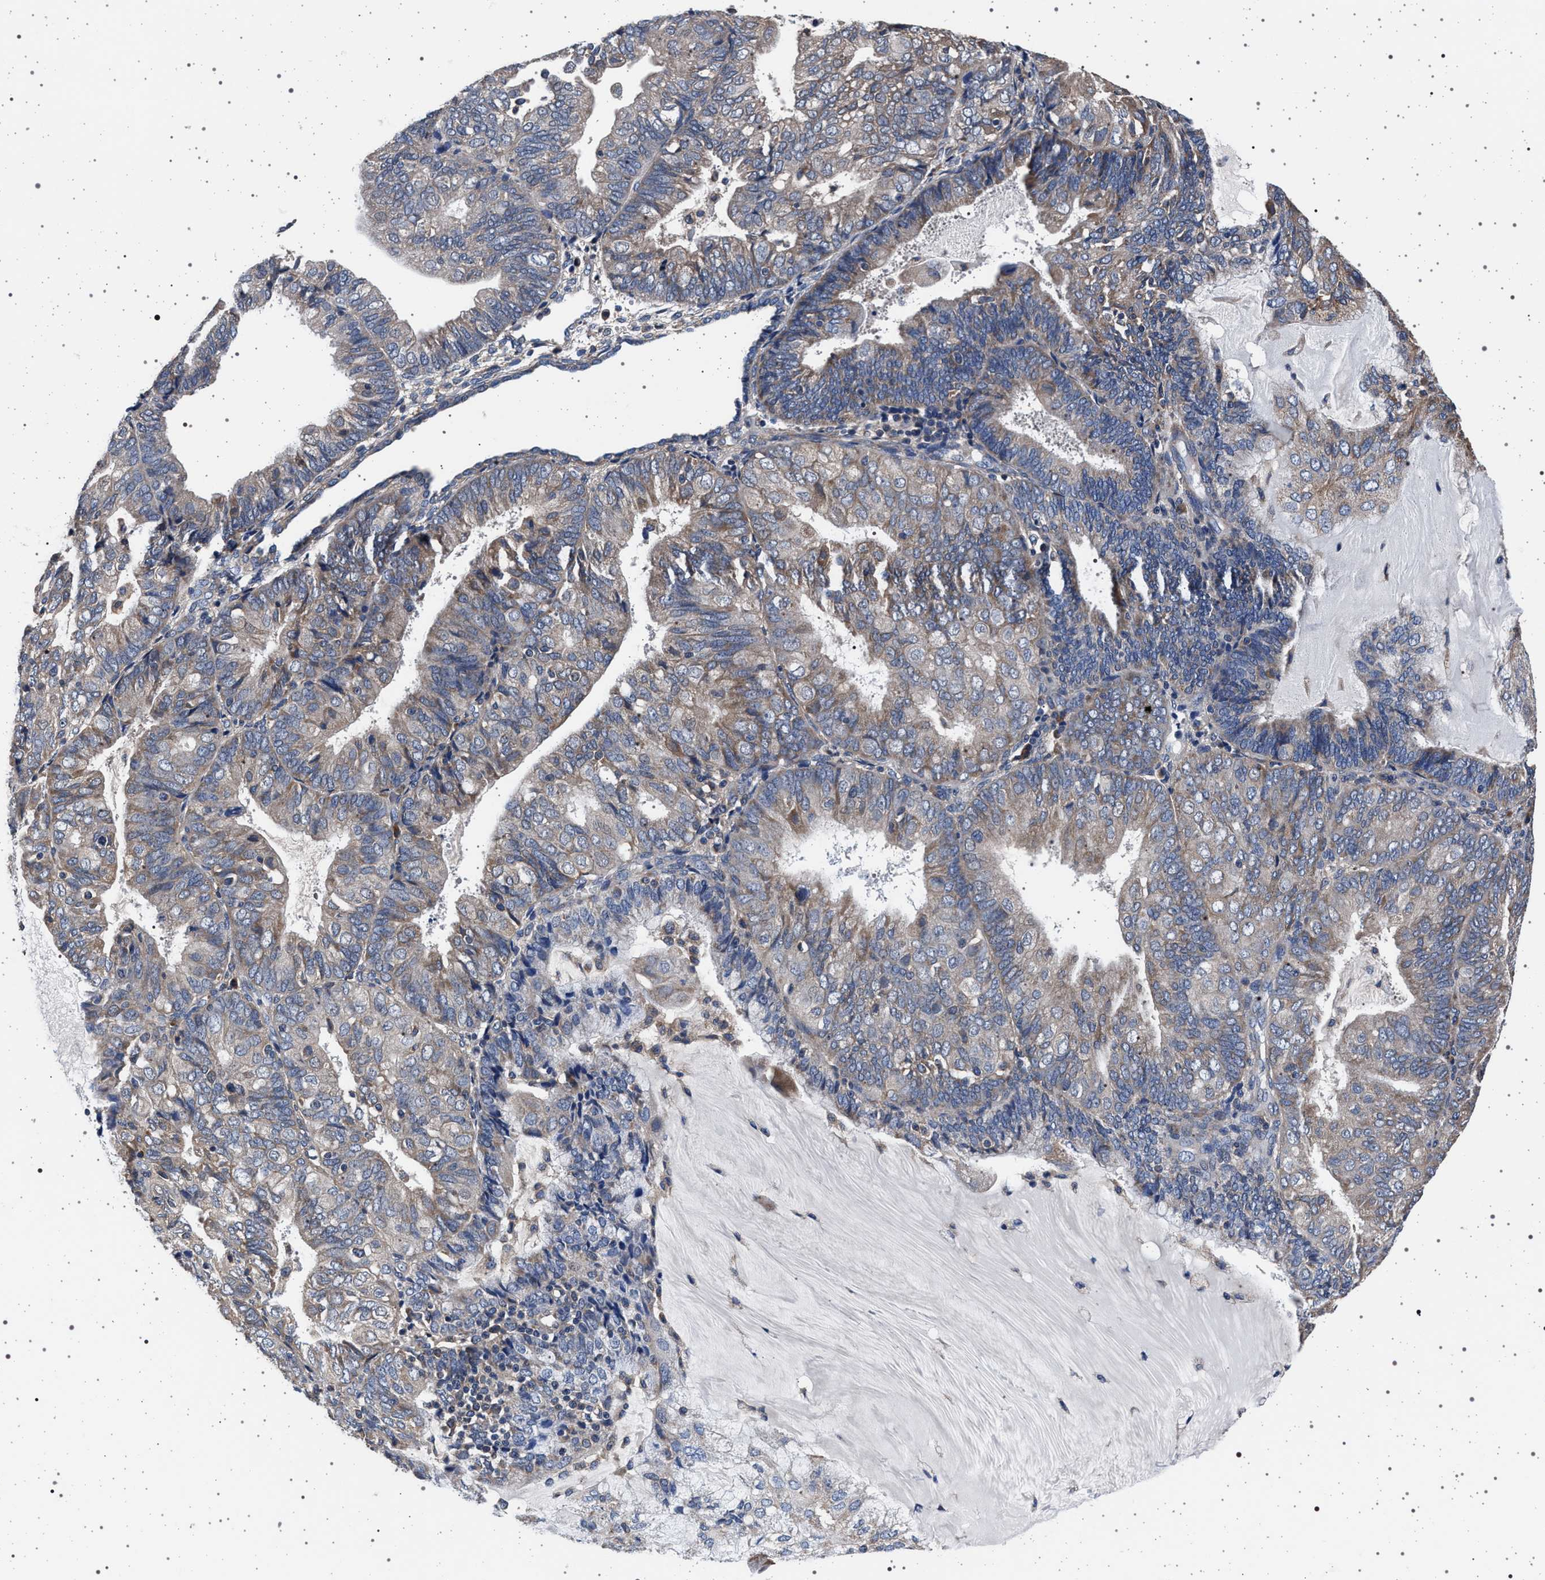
{"staining": {"intensity": "weak", "quantity": "<25%", "location": "cytoplasmic/membranous"}, "tissue": "endometrial cancer", "cell_type": "Tumor cells", "image_type": "cancer", "snomed": [{"axis": "morphology", "description": "Adenocarcinoma, NOS"}, {"axis": "topography", "description": "Endometrium"}], "caption": "Immunohistochemical staining of human endometrial cancer demonstrates no significant positivity in tumor cells. The staining was performed using DAB (3,3'-diaminobenzidine) to visualize the protein expression in brown, while the nuclei were stained in blue with hematoxylin (Magnification: 20x).", "gene": "MAP3K2", "patient": {"sex": "female", "age": 81}}